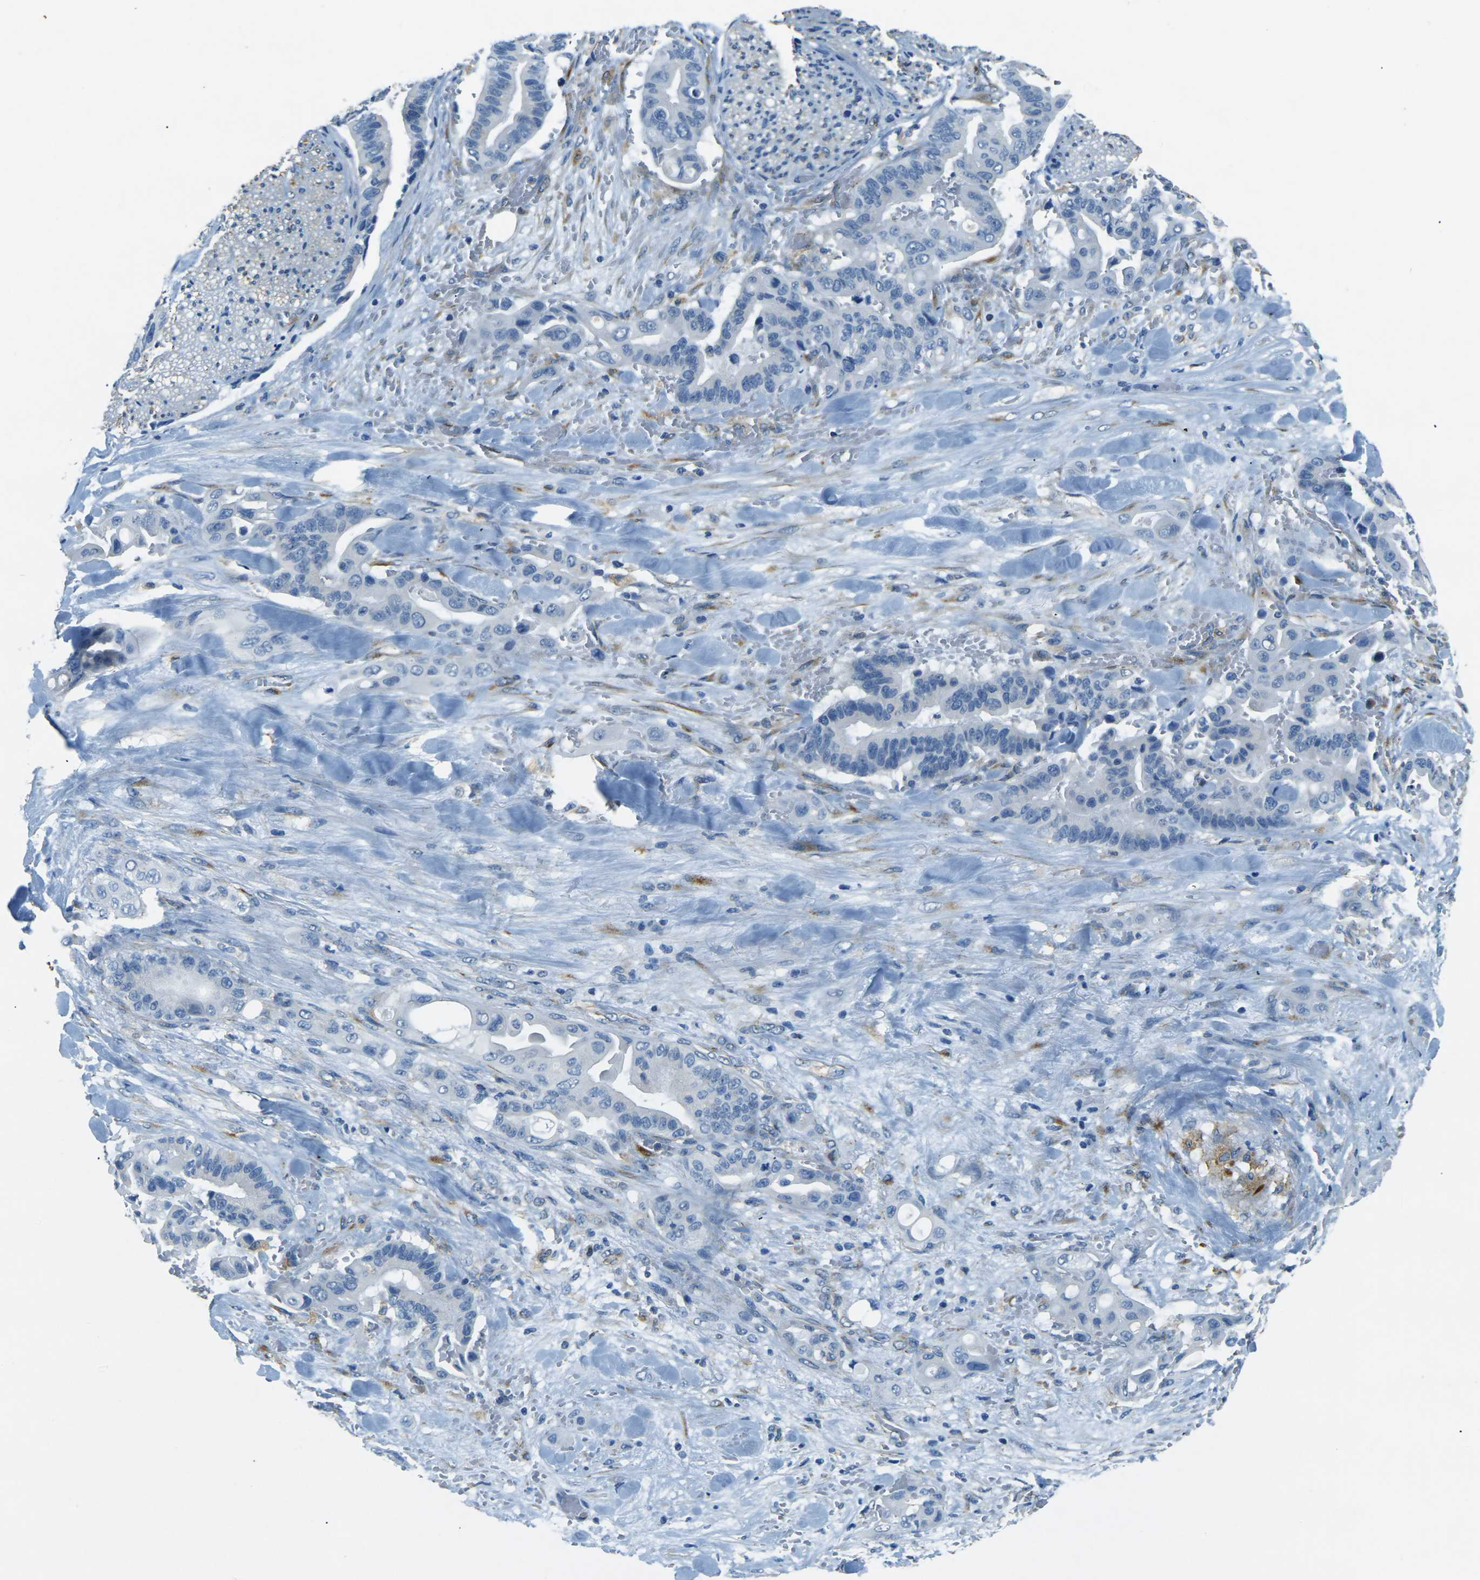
{"staining": {"intensity": "negative", "quantity": "none", "location": "none"}, "tissue": "liver cancer", "cell_type": "Tumor cells", "image_type": "cancer", "snomed": [{"axis": "morphology", "description": "Cholangiocarcinoma"}, {"axis": "topography", "description": "Liver"}], "caption": "Histopathology image shows no protein expression in tumor cells of liver cancer (cholangiocarcinoma) tissue. (Immunohistochemistry, brightfield microscopy, high magnification).", "gene": "SORT1", "patient": {"sex": "female", "age": 61}}